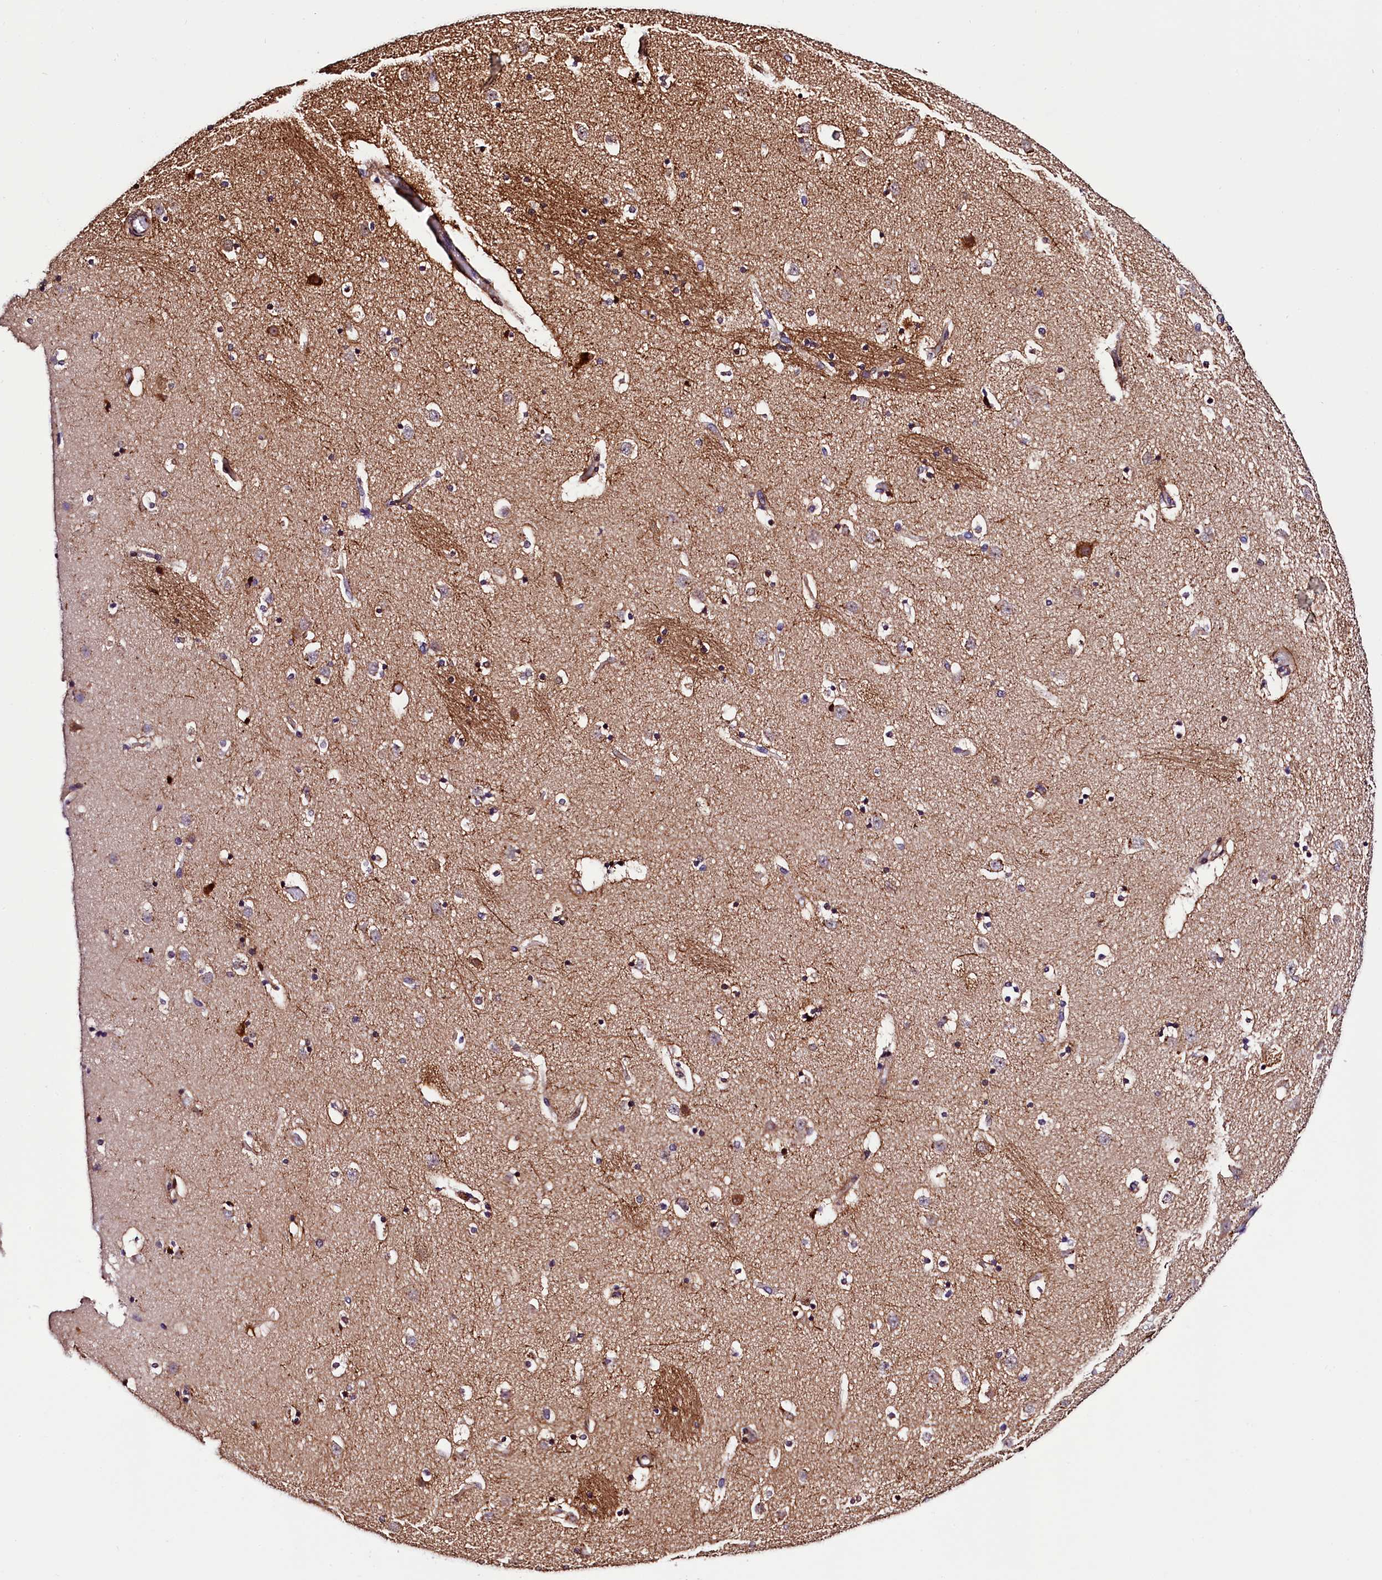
{"staining": {"intensity": "strong", "quantity": "<25%", "location": "cytoplasmic/membranous,nuclear"}, "tissue": "caudate", "cell_type": "Glial cells", "image_type": "normal", "snomed": [{"axis": "morphology", "description": "Normal tissue, NOS"}, {"axis": "topography", "description": "Lateral ventricle wall"}], "caption": "Immunohistochemical staining of benign caudate exhibits <25% levels of strong cytoplasmic/membranous,nuclear protein staining in approximately <25% of glial cells.", "gene": "TRMT112", "patient": {"sex": "male", "age": 45}}